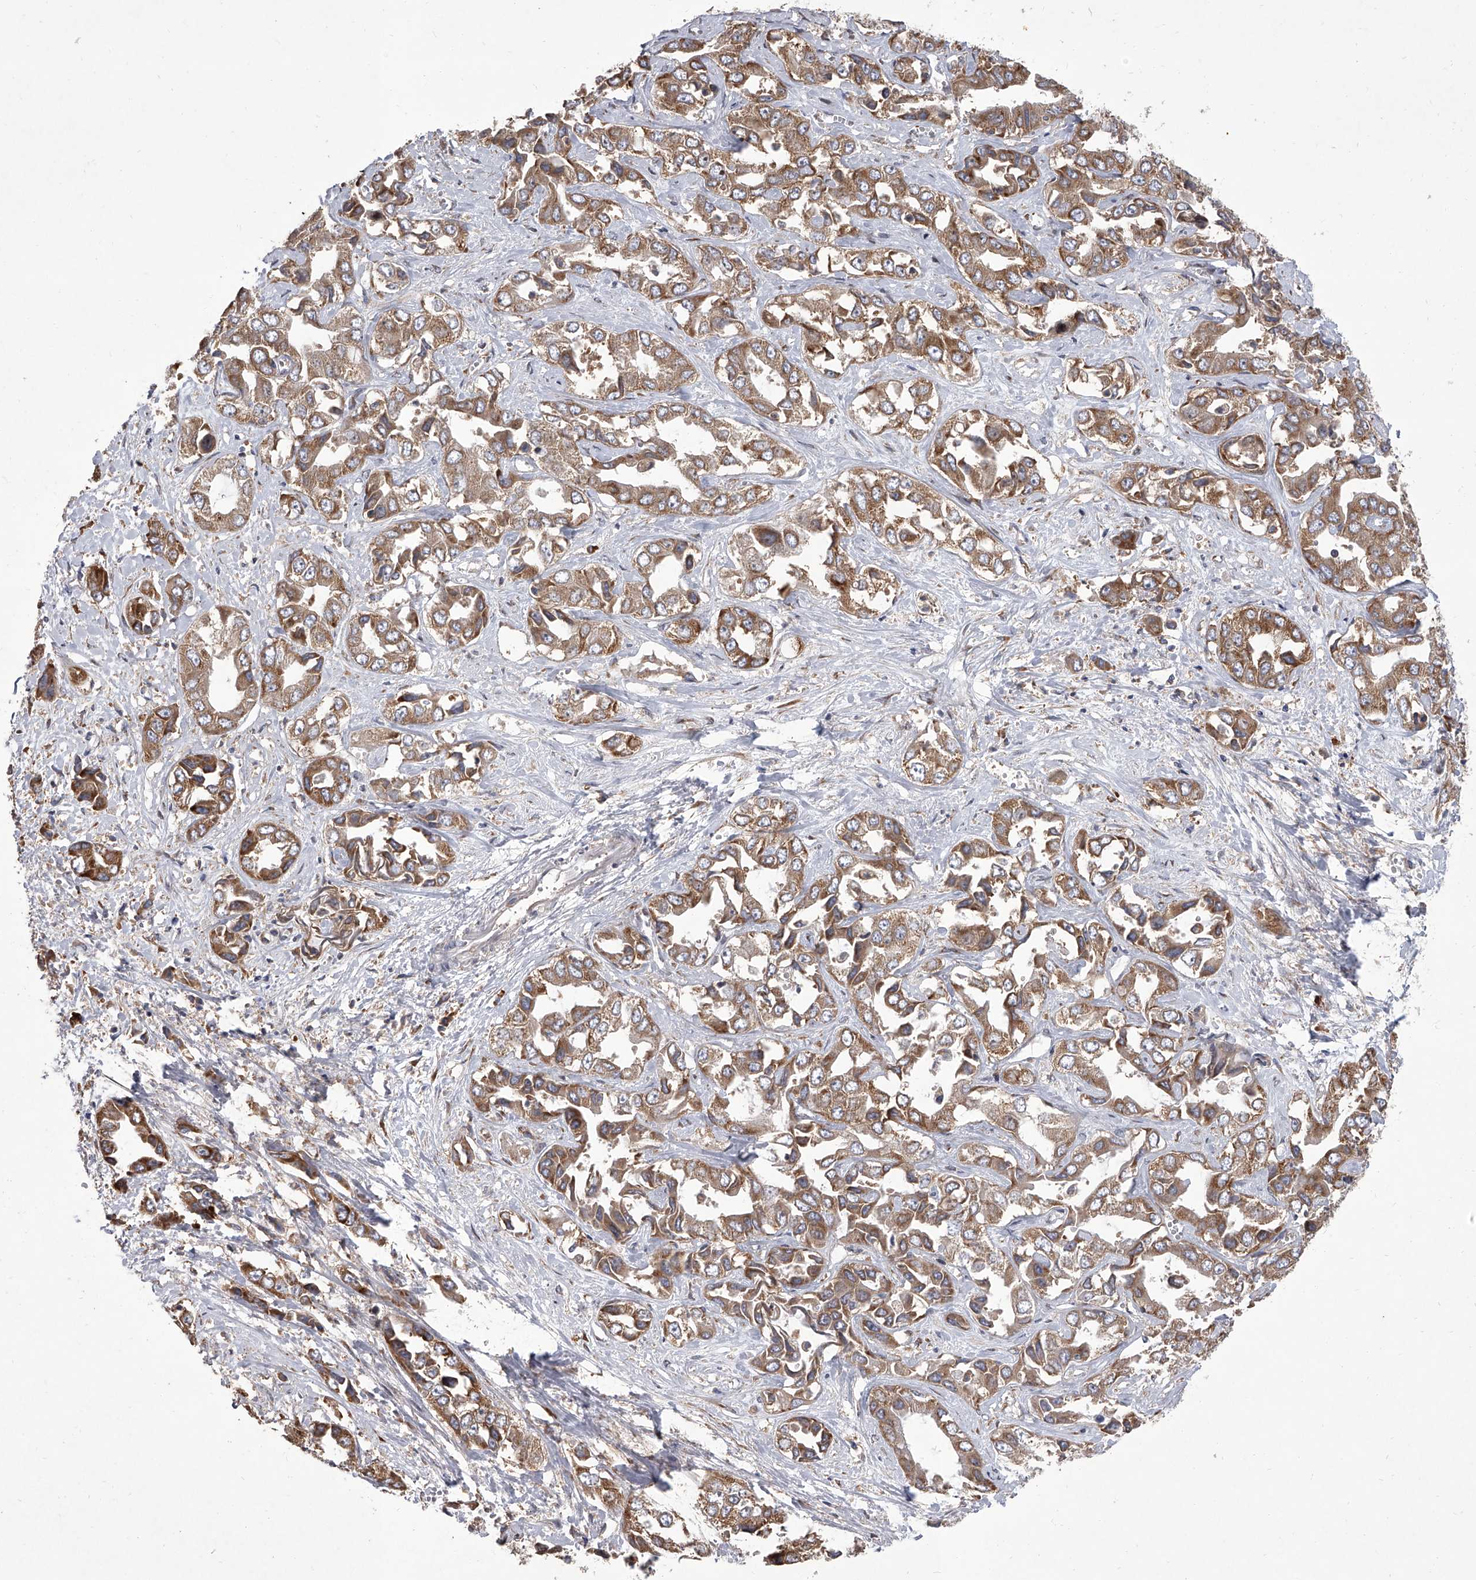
{"staining": {"intensity": "moderate", "quantity": ">75%", "location": "cytoplasmic/membranous"}, "tissue": "liver cancer", "cell_type": "Tumor cells", "image_type": "cancer", "snomed": [{"axis": "morphology", "description": "Cholangiocarcinoma"}, {"axis": "topography", "description": "Liver"}], "caption": "The micrograph displays immunohistochemical staining of cholangiocarcinoma (liver). There is moderate cytoplasmic/membranous positivity is seen in approximately >75% of tumor cells.", "gene": "EIF2S2", "patient": {"sex": "female", "age": 52}}